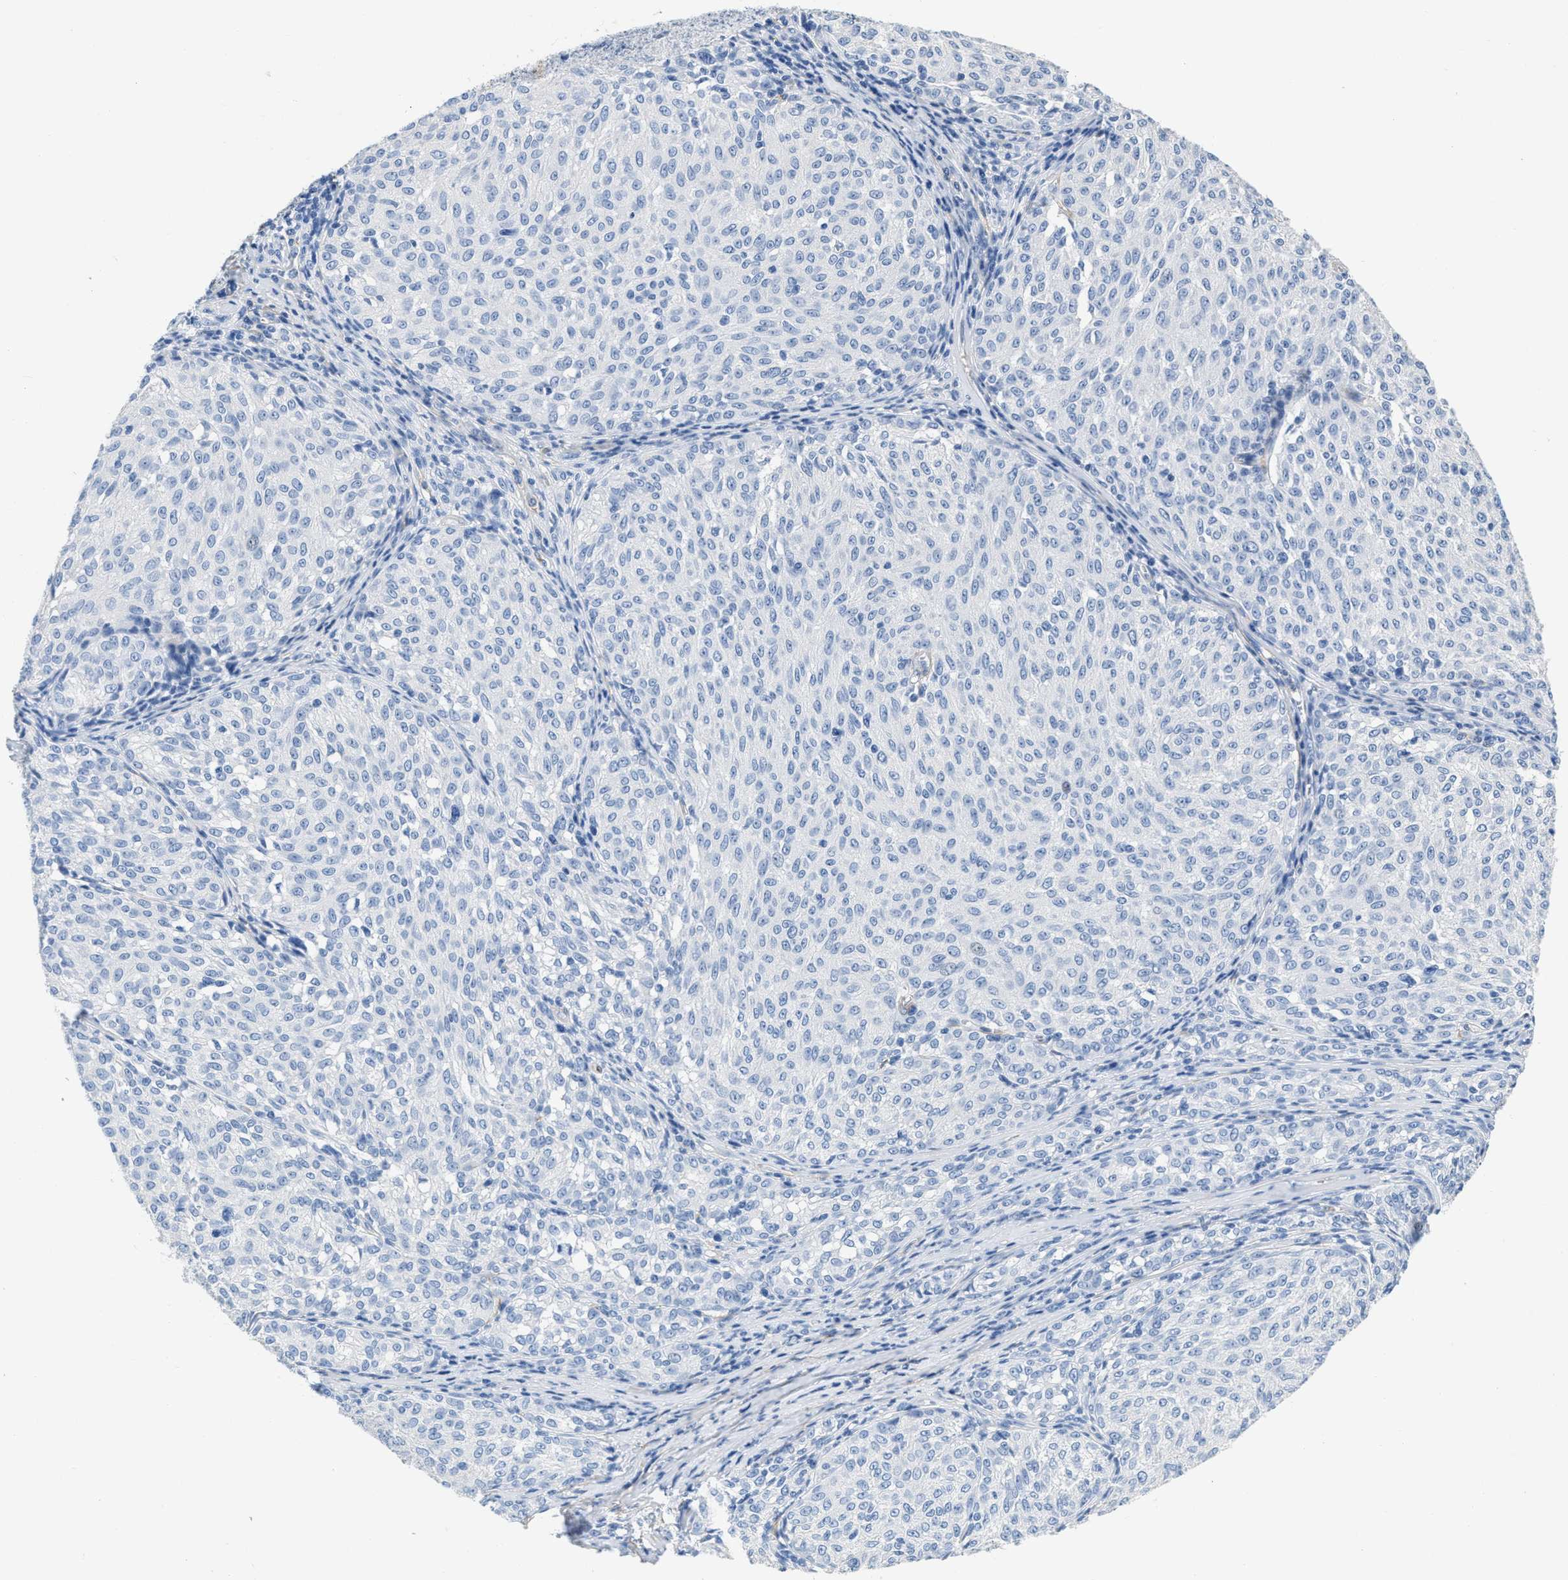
{"staining": {"intensity": "negative", "quantity": "none", "location": "none"}, "tissue": "melanoma", "cell_type": "Tumor cells", "image_type": "cancer", "snomed": [{"axis": "morphology", "description": "Malignant melanoma, NOS"}, {"axis": "topography", "description": "Skin"}], "caption": "Melanoma was stained to show a protein in brown. There is no significant positivity in tumor cells.", "gene": "PDGFRB", "patient": {"sex": "female", "age": 72}}